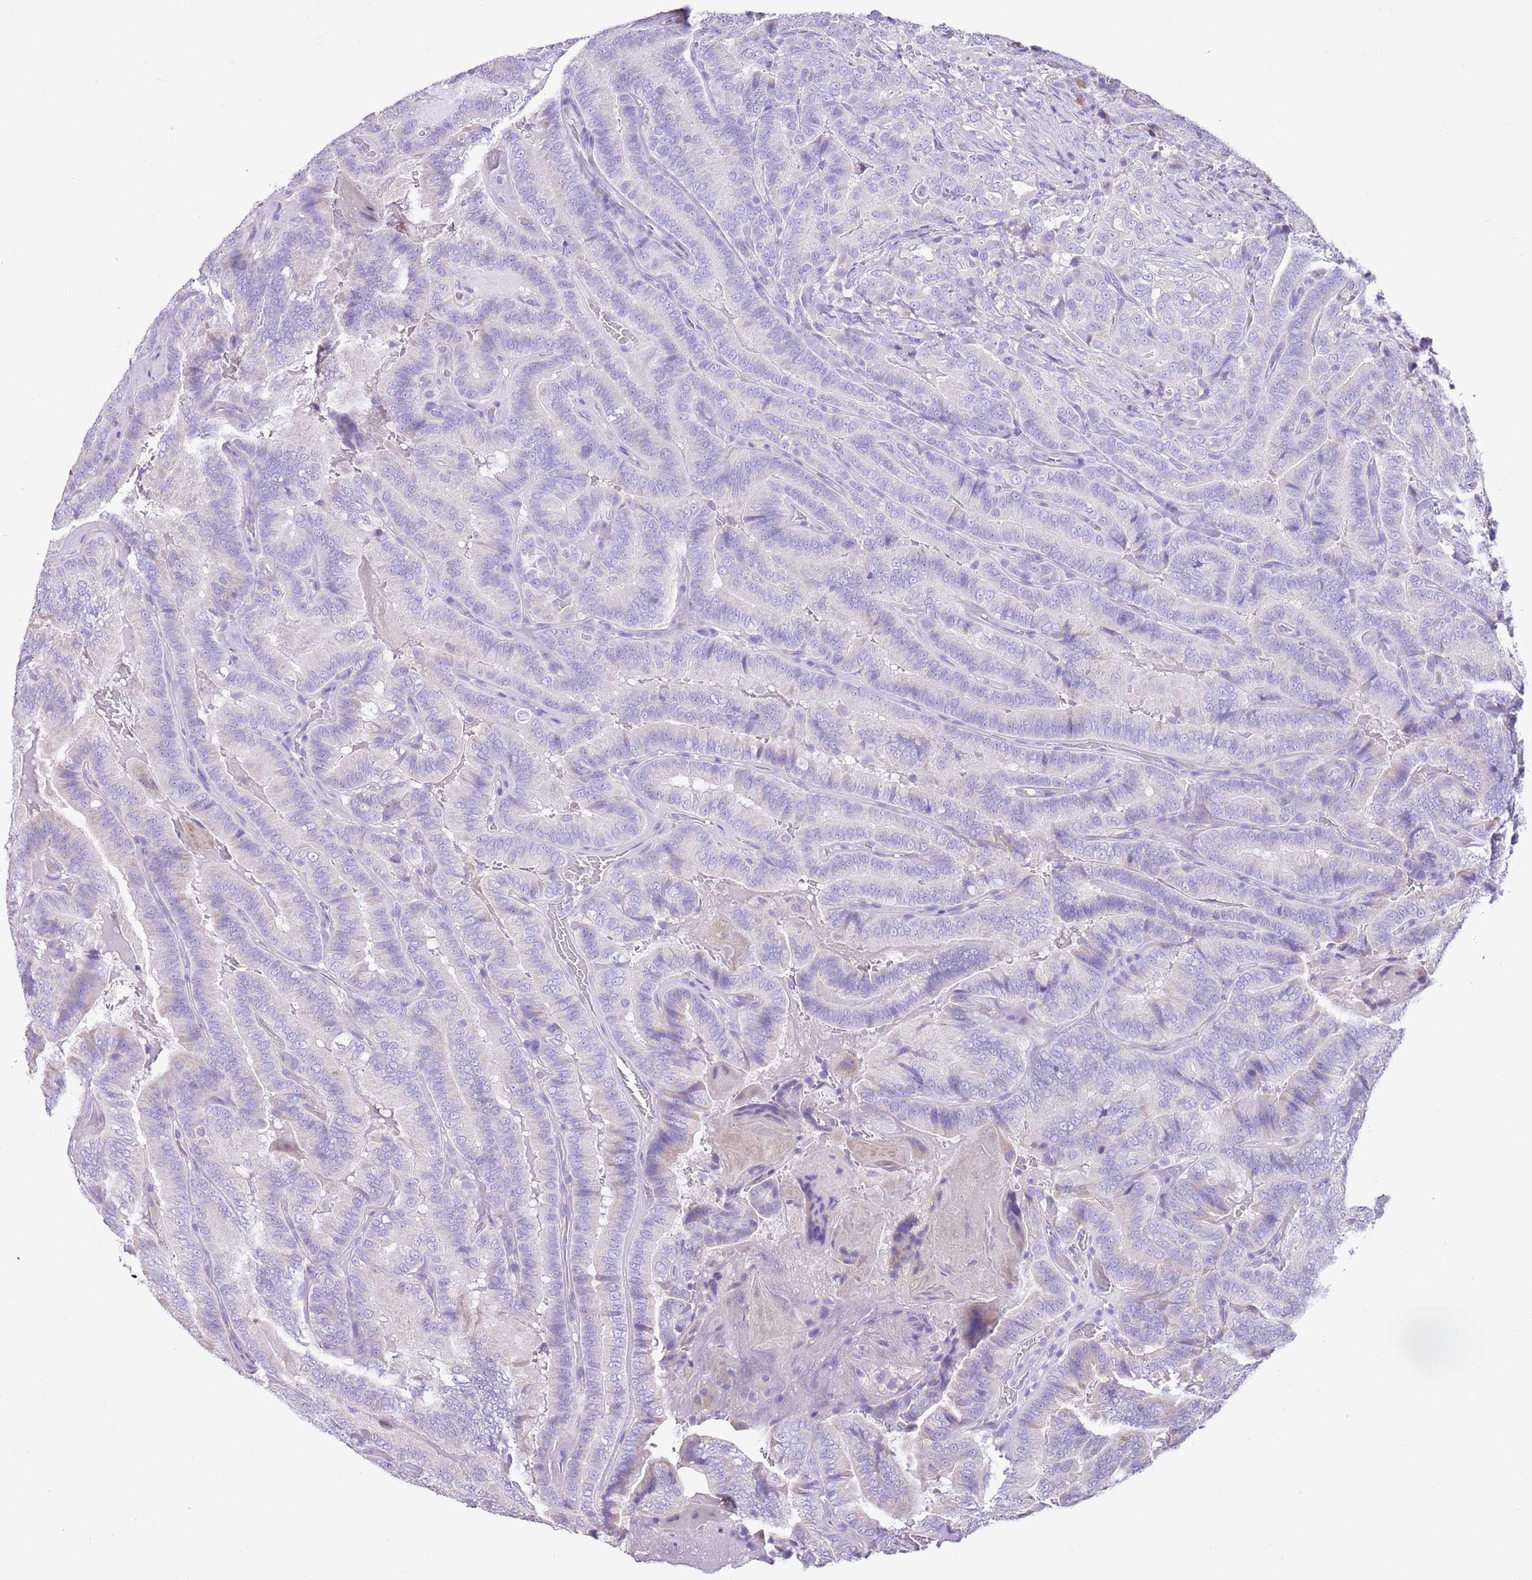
{"staining": {"intensity": "negative", "quantity": "none", "location": "none"}, "tissue": "thyroid cancer", "cell_type": "Tumor cells", "image_type": "cancer", "snomed": [{"axis": "morphology", "description": "Papillary adenocarcinoma, NOS"}, {"axis": "topography", "description": "Thyroid gland"}], "caption": "A photomicrograph of thyroid papillary adenocarcinoma stained for a protein demonstrates no brown staining in tumor cells.", "gene": "AAR2", "patient": {"sex": "male", "age": 61}}